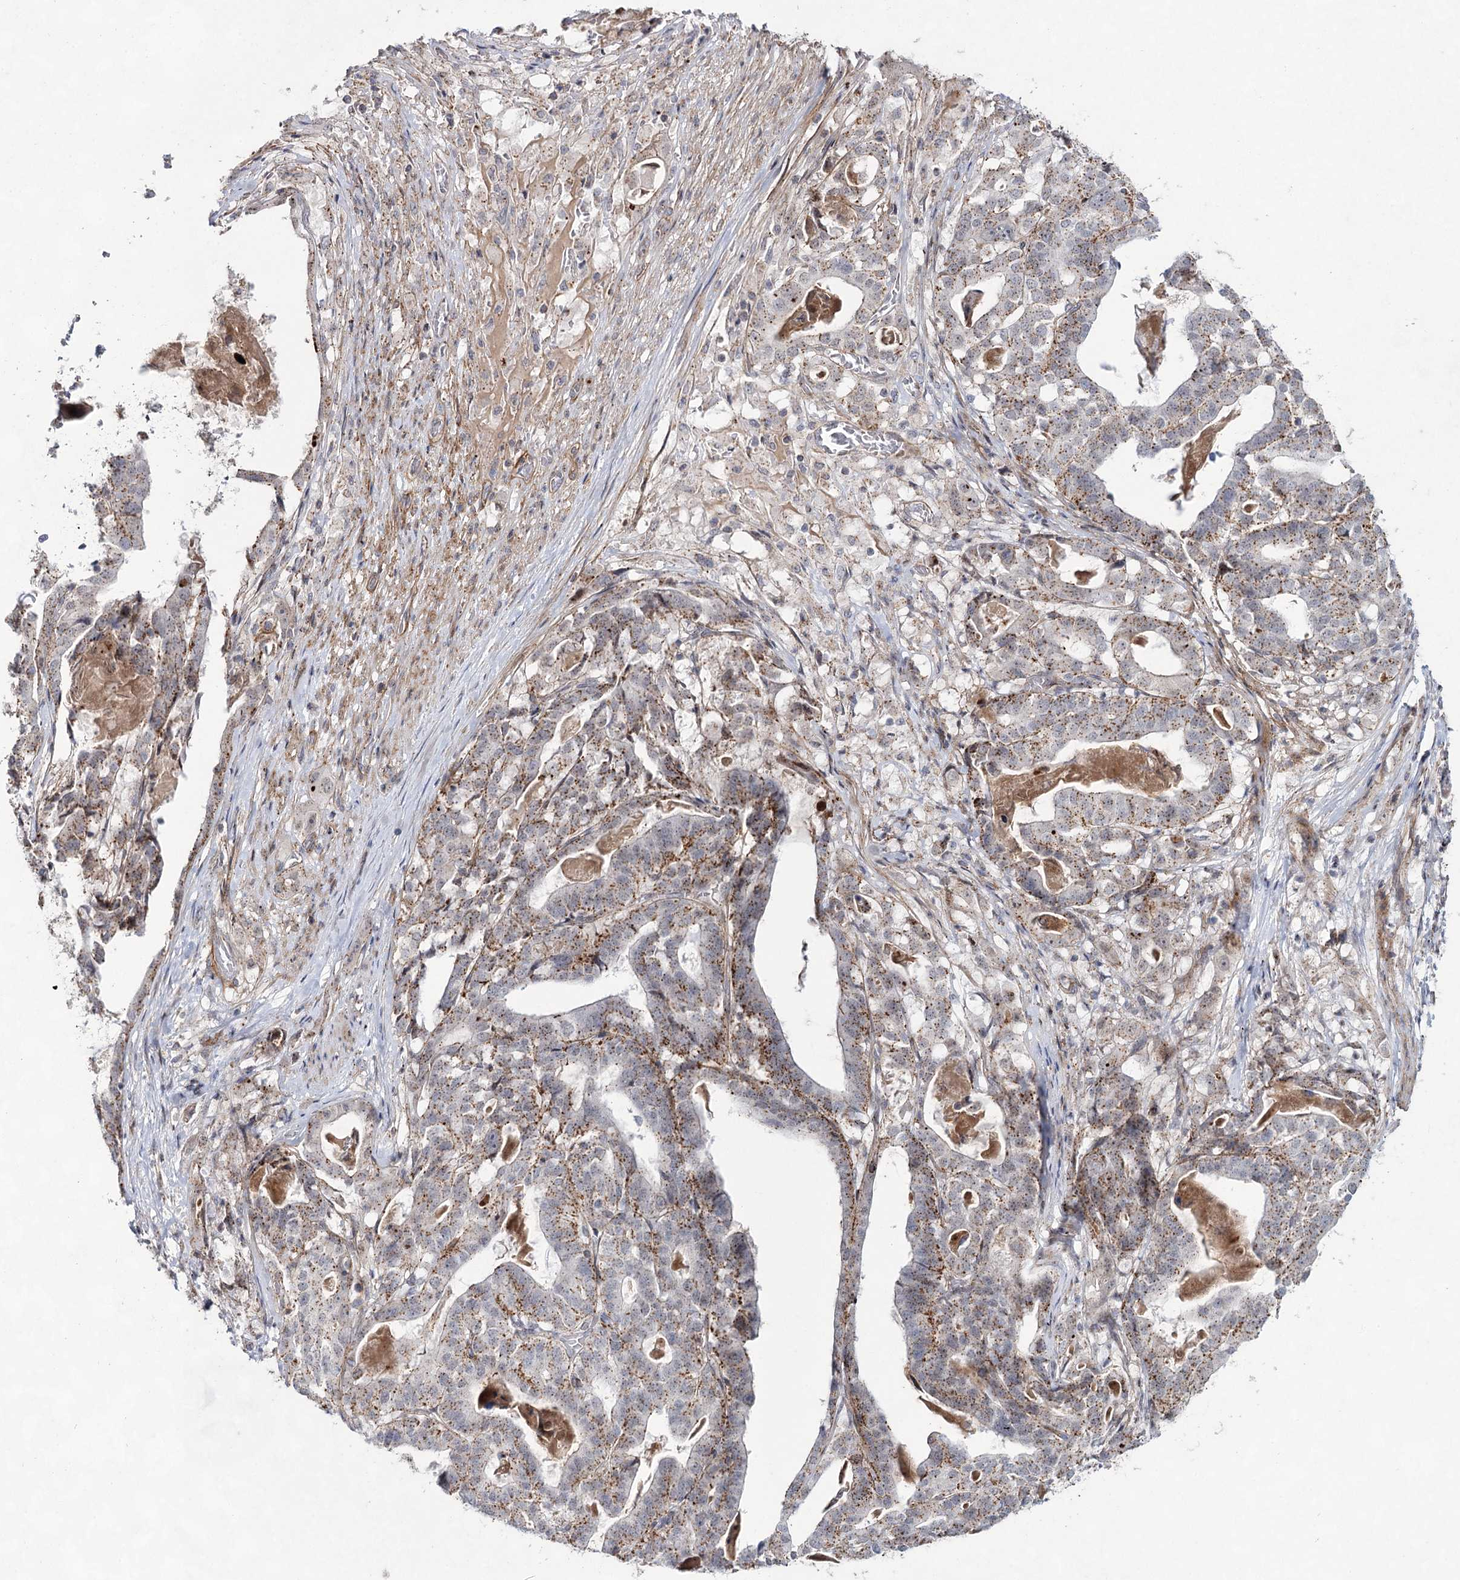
{"staining": {"intensity": "moderate", "quantity": ">75%", "location": "cytoplasmic/membranous"}, "tissue": "stomach cancer", "cell_type": "Tumor cells", "image_type": "cancer", "snomed": [{"axis": "morphology", "description": "Adenocarcinoma, NOS"}, {"axis": "topography", "description": "Stomach"}], "caption": "Immunohistochemistry (DAB (3,3'-diaminobenzidine)) staining of human stomach adenocarcinoma reveals moderate cytoplasmic/membranous protein expression in about >75% of tumor cells.", "gene": "ATL2", "patient": {"sex": "male", "age": 48}}